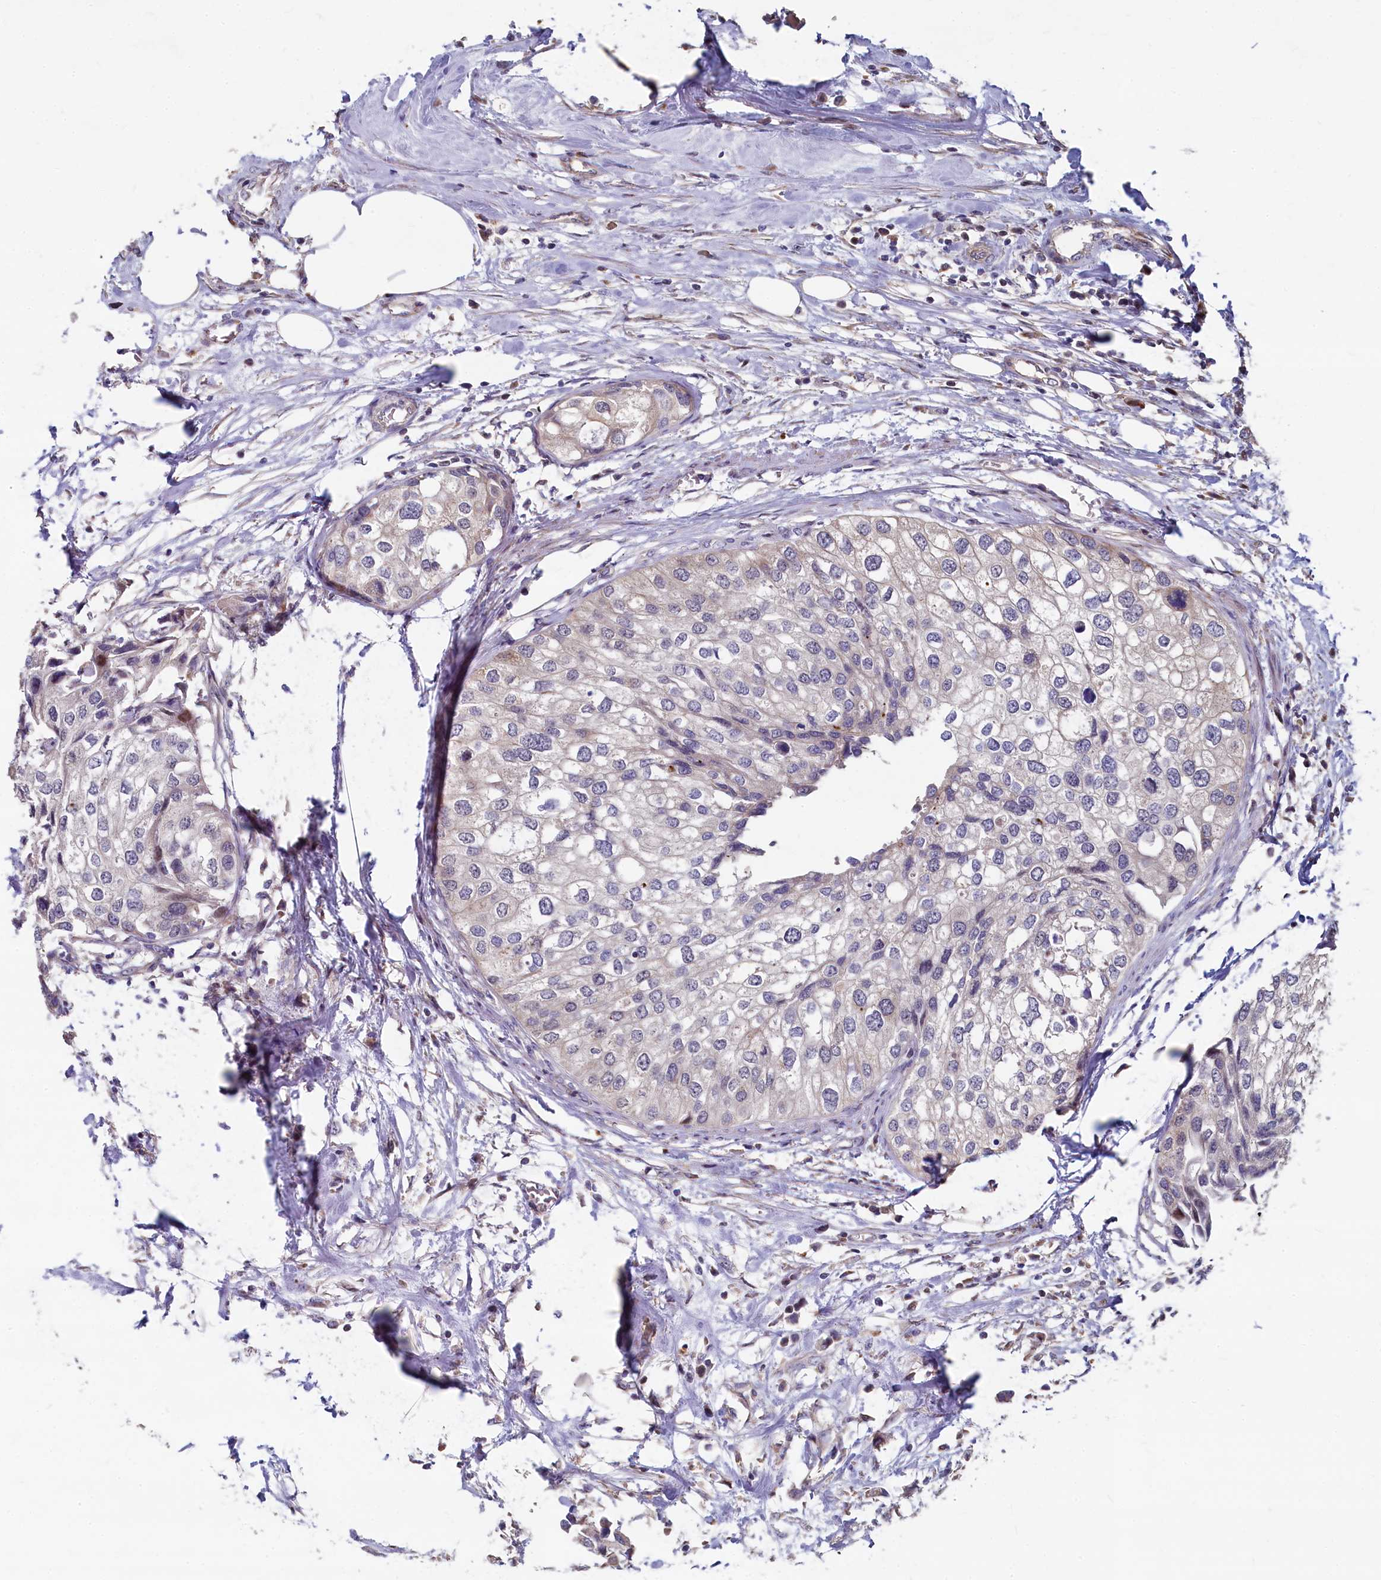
{"staining": {"intensity": "negative", "quantity": "none", "location": "none"}, "tissue": "urothelial cancer", "cell_type": "Tumor cells", "image_type": "cancer", "snomed": [{"axis": "morphology", "description": "Urothelial carcinoma, High grade"}, {"axis": "topography", "description": "Urinary bladder"}], "caption": "Immunohistochemical staining of human high-grade urothelial carcinoma exhibits no significant positivity in tumor cells.", "gene": "ASXL3", "patient": {"sex": "male", "age": 64}}